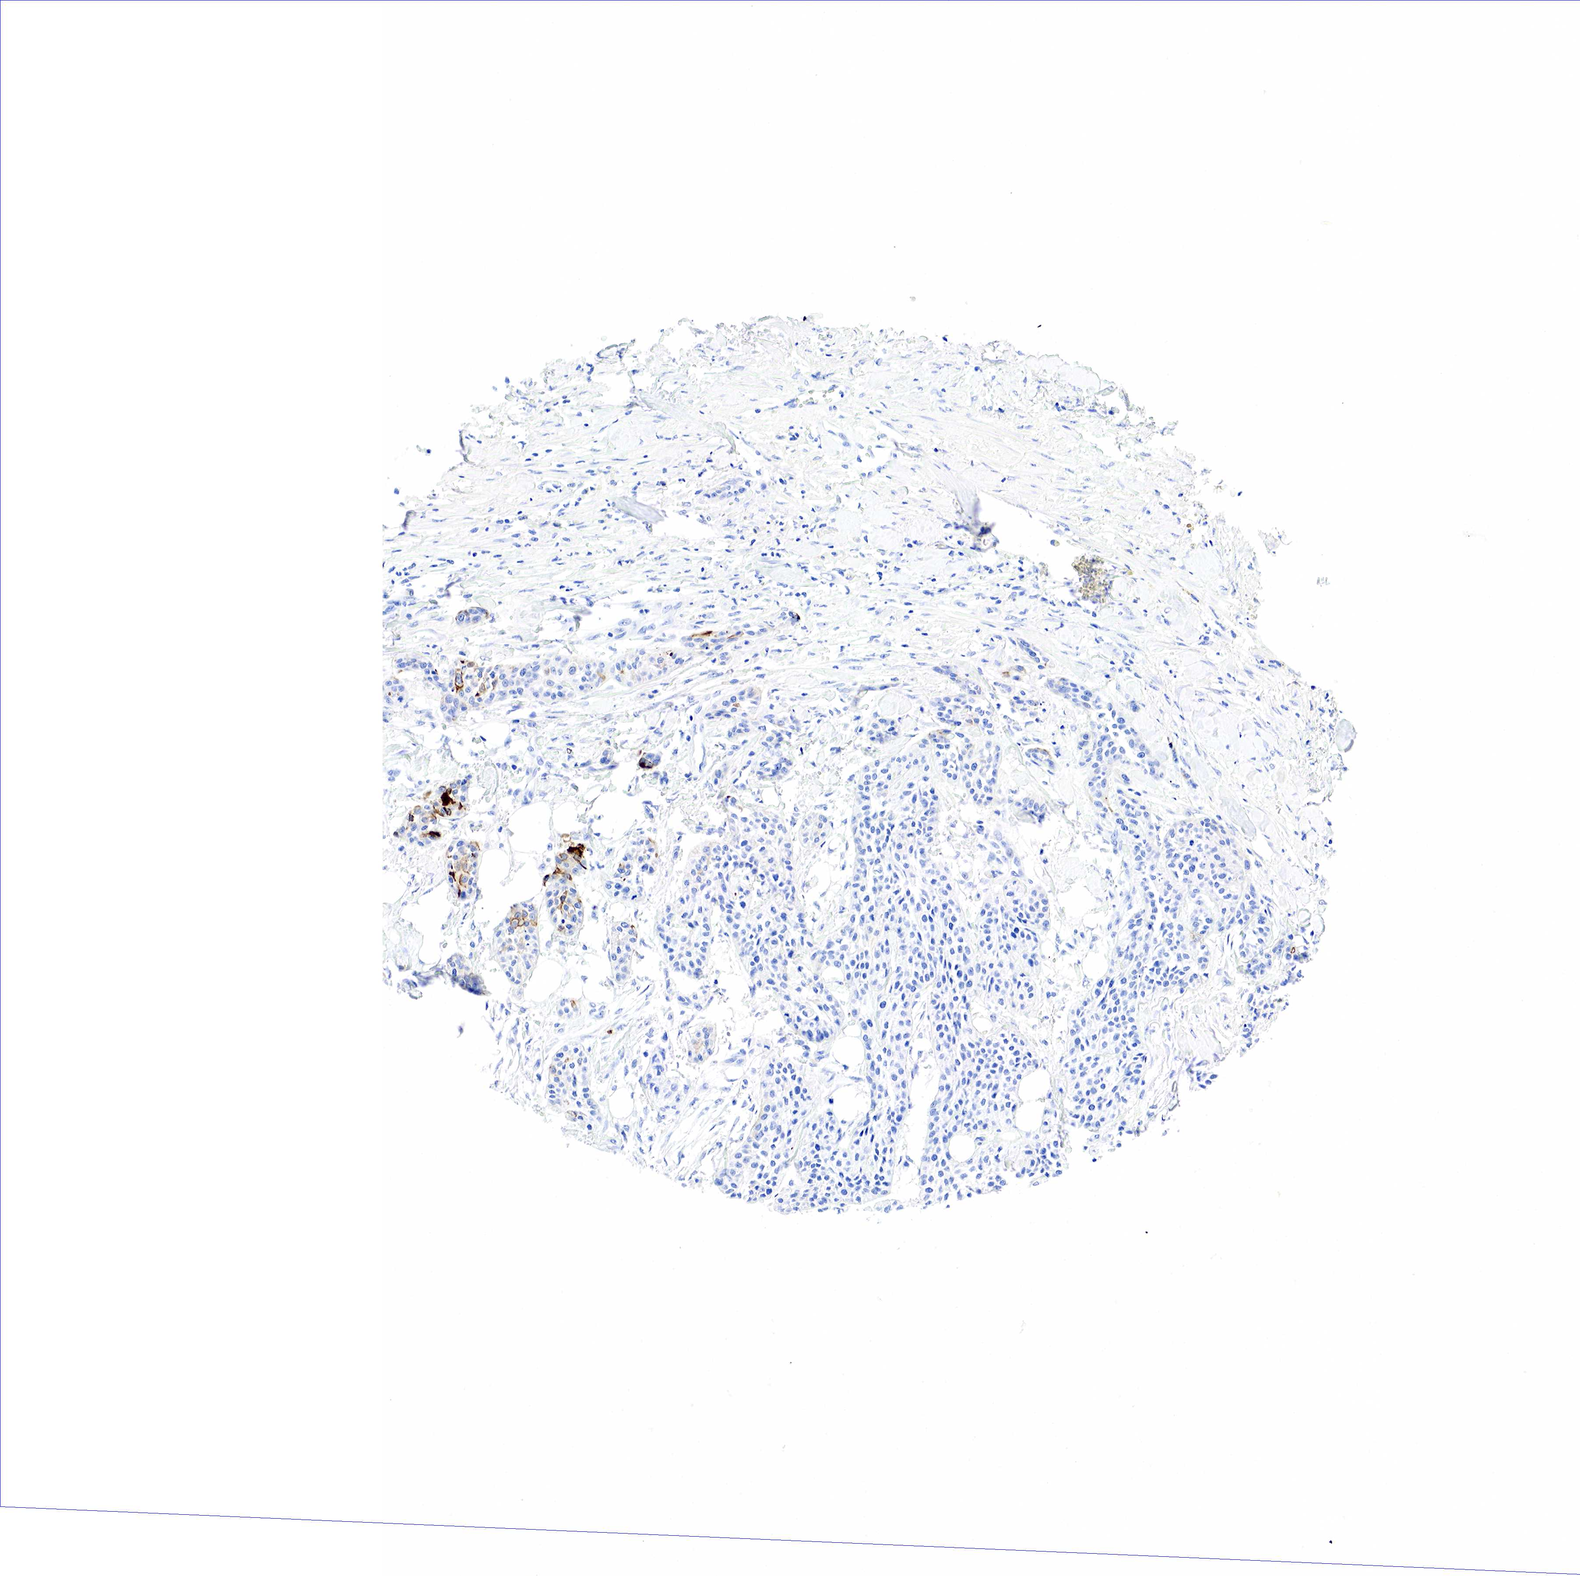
{"staining": {"intensity": "moderate", "quantity": "<25%", "location": "cytoplasmic/membranous"}, "tissue": "urothelial cancer", "cell_type": "Tumor cells", "image_type": "cancer", "snomed": [{"axis": "morphology", "description": "Urothelial carcinoma, High grade"}, {"axis": "topography", "description": "Urinary bladder"}], "caption": "Urothelial carcinoma (high-grade) stained with a protein marker reveals moderate staining in tumor cells.", "gene": "KRT18", "patient": {"sex": "male", "age": 56}}